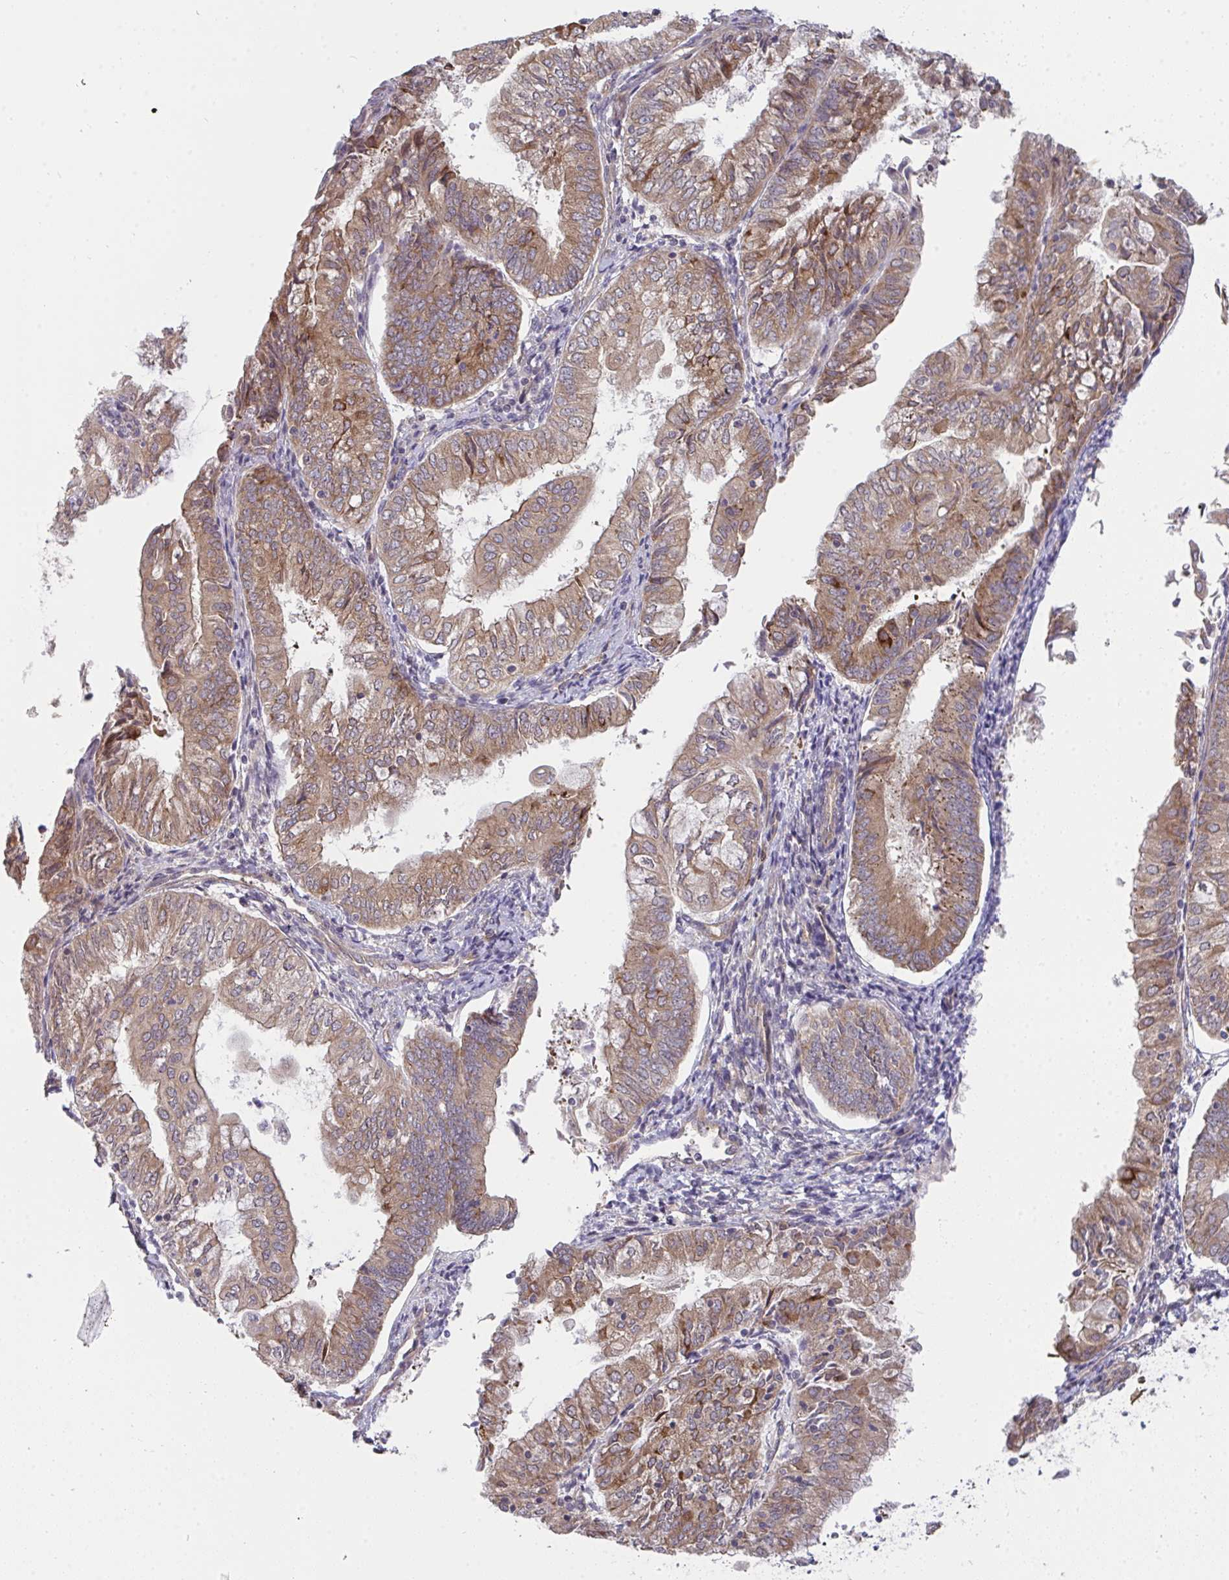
{"staining": {"intensity": "moderate", "quantity": ">75%", "location": "cytoplasmic/membranous"}, "tissue": "endometrial cancer", "cell_type": "Tumor cells", "image_type": "cancer", "snomed": [{"axis": "morphology", "description": "Adenocarcinoma, NOS"}, {"axis": "topography", "description": "Endometrium"}], "caption": "Tumor cells demonstrate medium levels of moderate cytoplasmic/membranous positivity in about >75% of cells in endometrial cancer (adenocarcinoma).", "gene": "CASP9", "patient": {"sex": "female", "age": 55}}